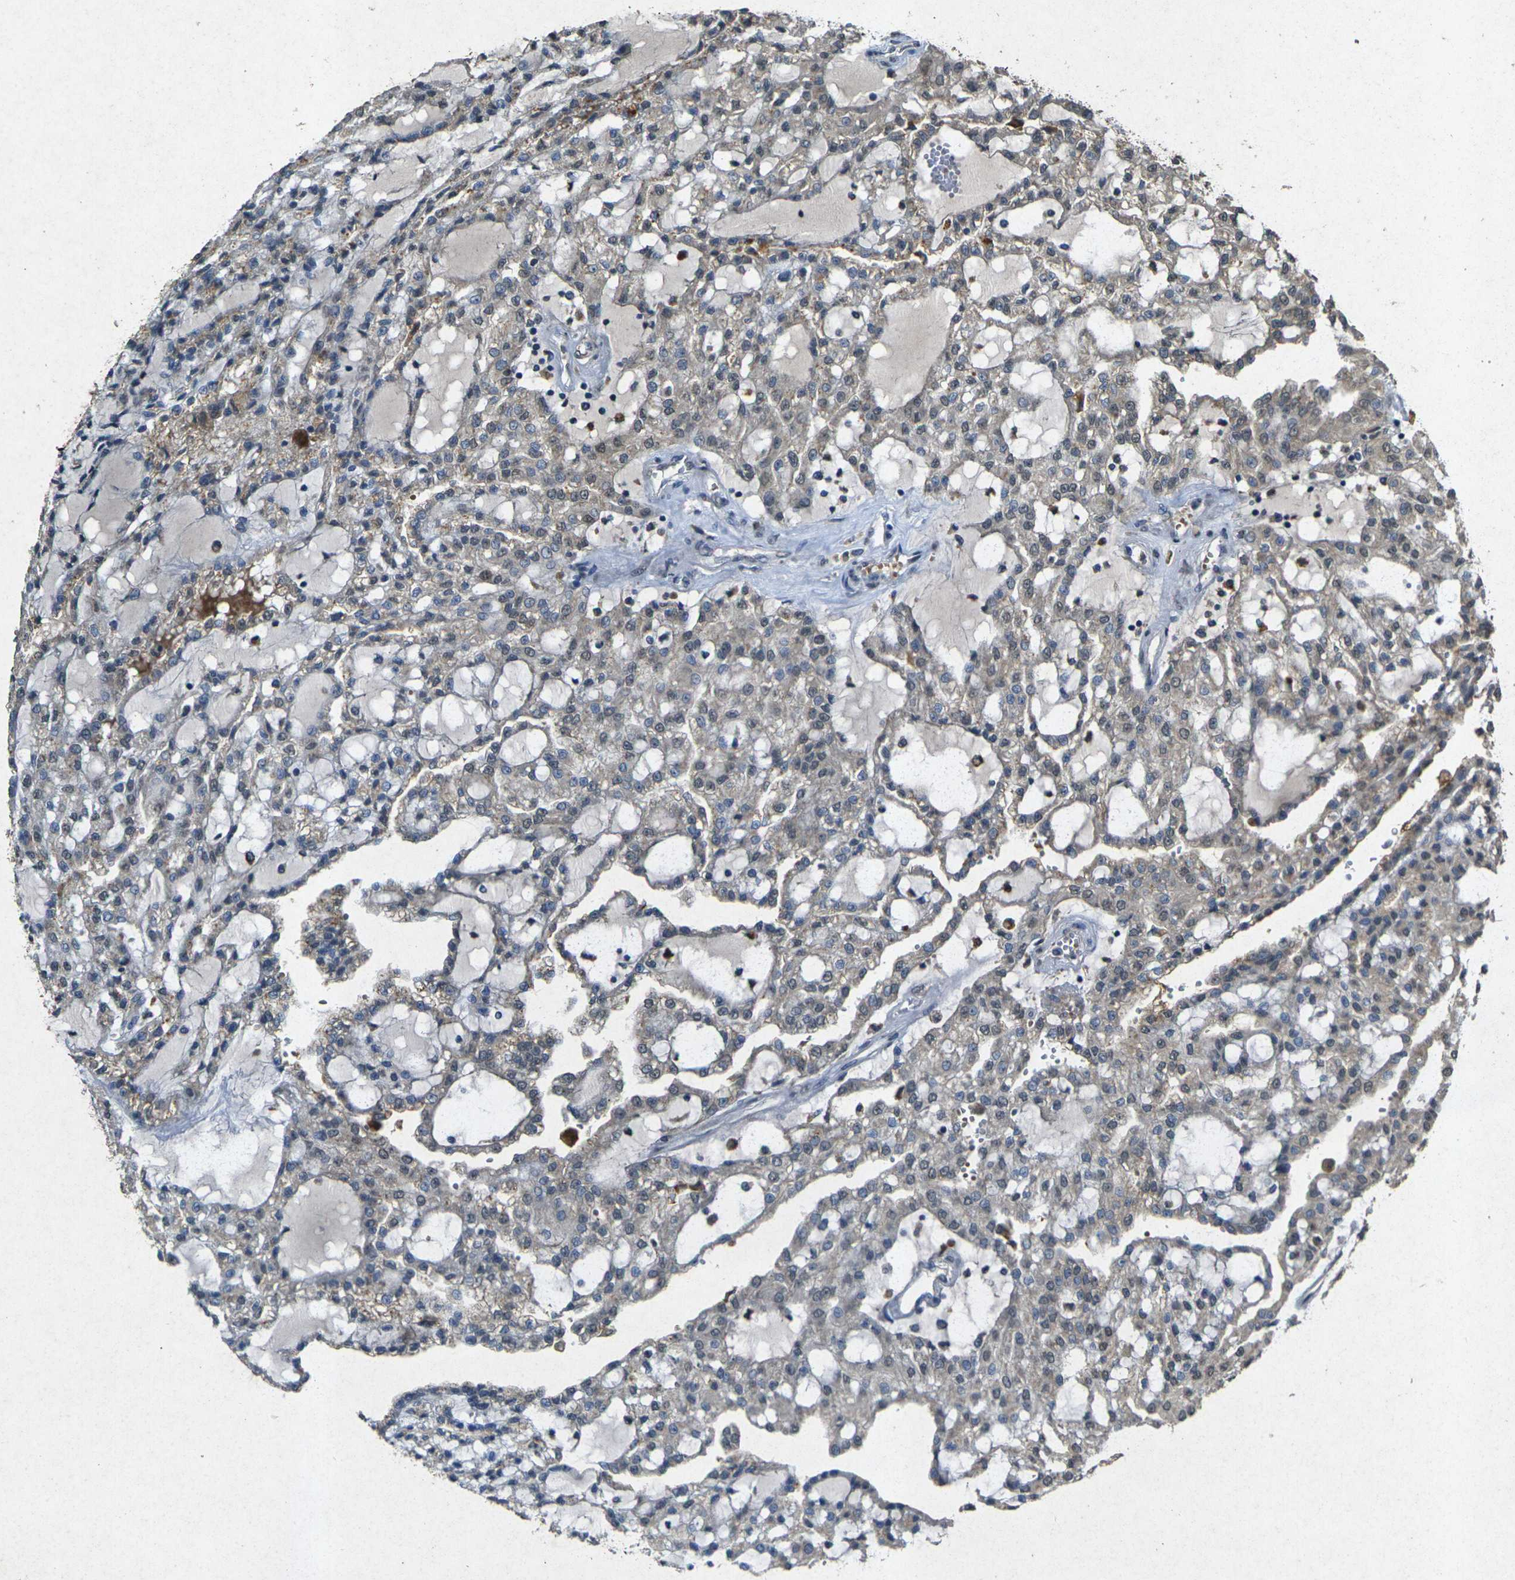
{"staining": {"intensity": "weak", "quantity": "<25%", "location": "cytoplasmic/membranous"}, "tissue": "renal cancer", "cell_type": "Tumor cells", "image_type": "cancer", "snomed": [{"axis": "morphology", "description": "Adenocarcinoma, NOS"}, {"axis": "topography", "description": "Kidney"}], "caption": "Immunohistochemical staining of human renal cancer (adenocarcinoma) shows no significant expression in tumor cells.", "gene": "RGMA", "patient": {"sex": "male", "age": 63}}